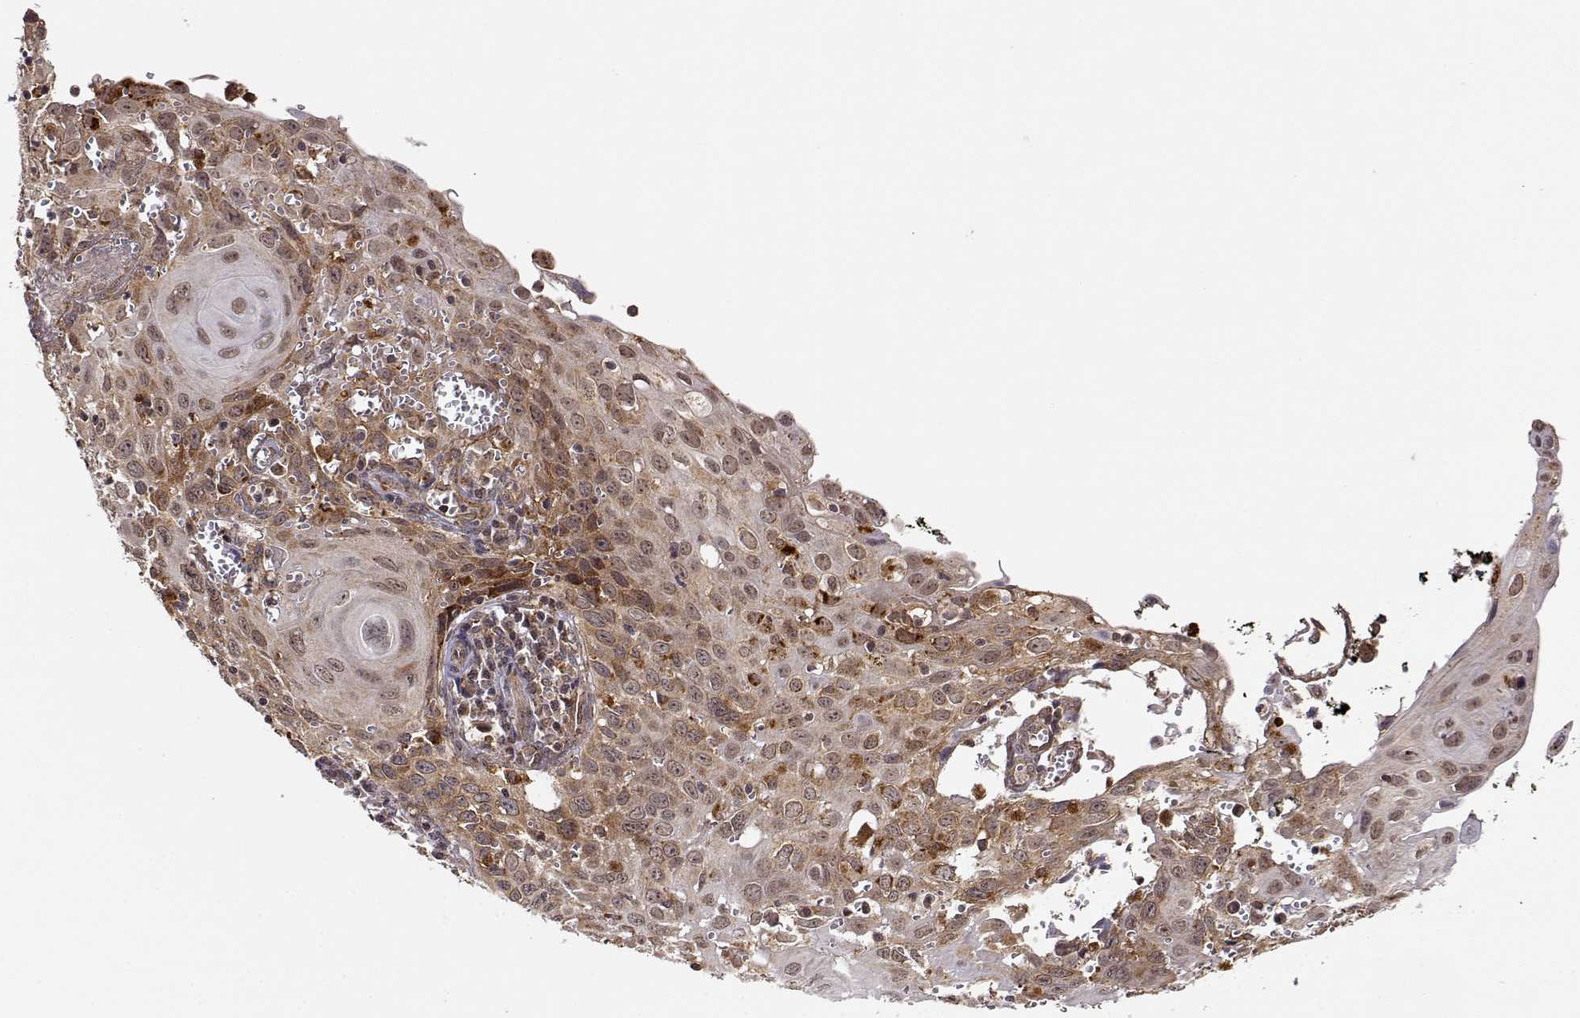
{"staining": {"intensity": "moderate", "quantity": ">75%", "location": "cytoplasmic/membranous"}, "tissue": "cervical cancer", "cell_type": "Tumor cells", "image_type": "cancer", "snomed": [{"axis": "morphology", "description": "Squamous cell carcinoma, NOS"}, {"axis": "topography", "description": "Cervix"}], "caption": "The image shows immunohistochemical staining of cervical cancer (squamous cell carcinoma). There is moderate cytoplasmic/membranous staining is identified in approximately >75% of tumor cells.", "gene": "RNF13", "patient": {"sex": "female", "age": 38}}